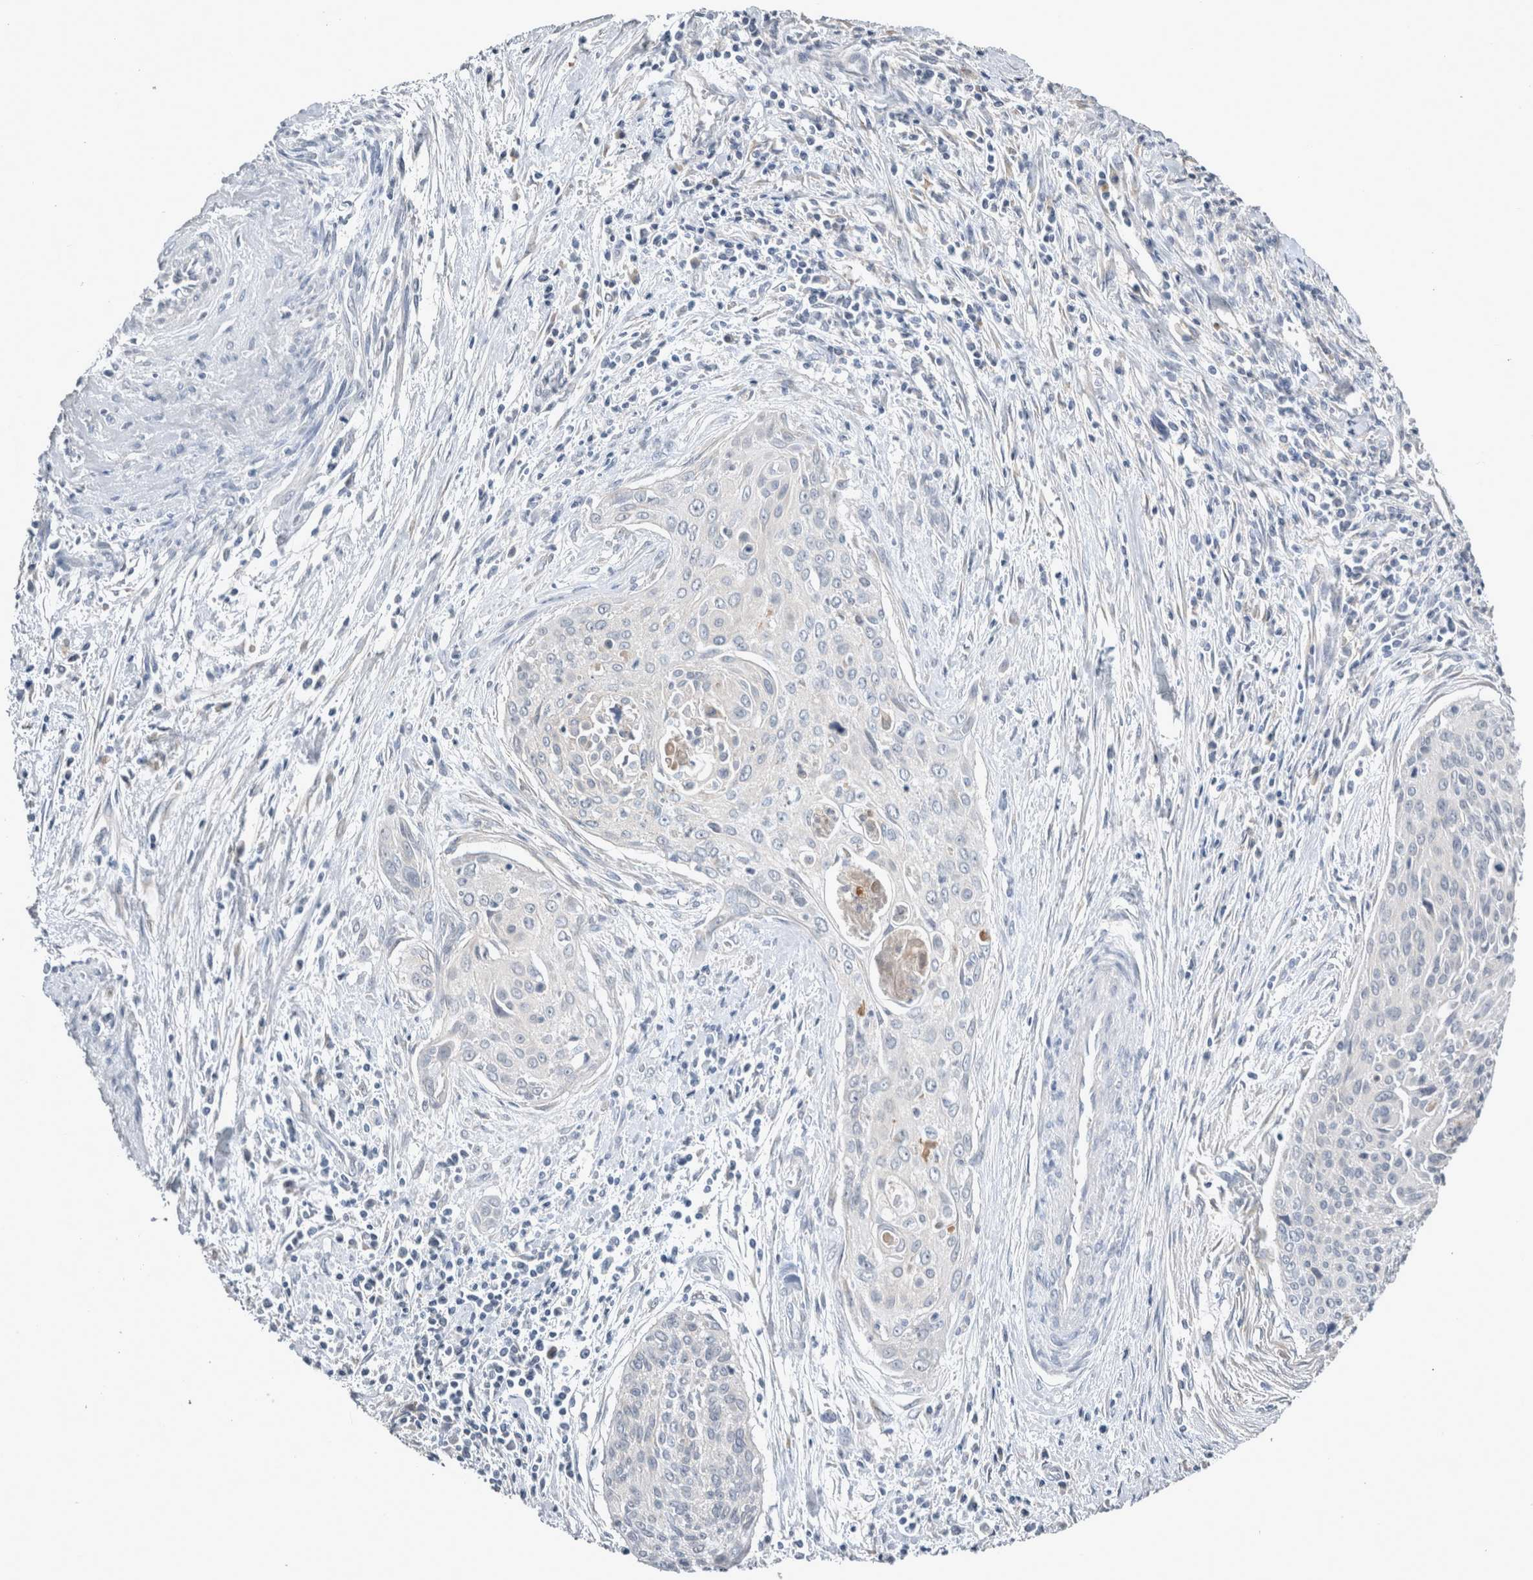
{"staining": {"intensity": "negative", "quantity": "none", "location": "none"}, "tissue": "cervical cancer", "cell_type": "Tumor cells", "image_type": "cancer", "snomed": [{"axis": "morphology", "description": "Squamous cell carcinoma, NOS"}, {"axis": "topography", "description": "Cervix"}], "caption": "Photomicrograph shows no significant protein staining in tumor cells of cervical squamous cell carcinoma. The staining is performed using DAB brown chromogen with nuclei counter-stained in using hematoxylin.", "gene": "SLC22A11", "patient": {"sex": "female", "age": 55}}